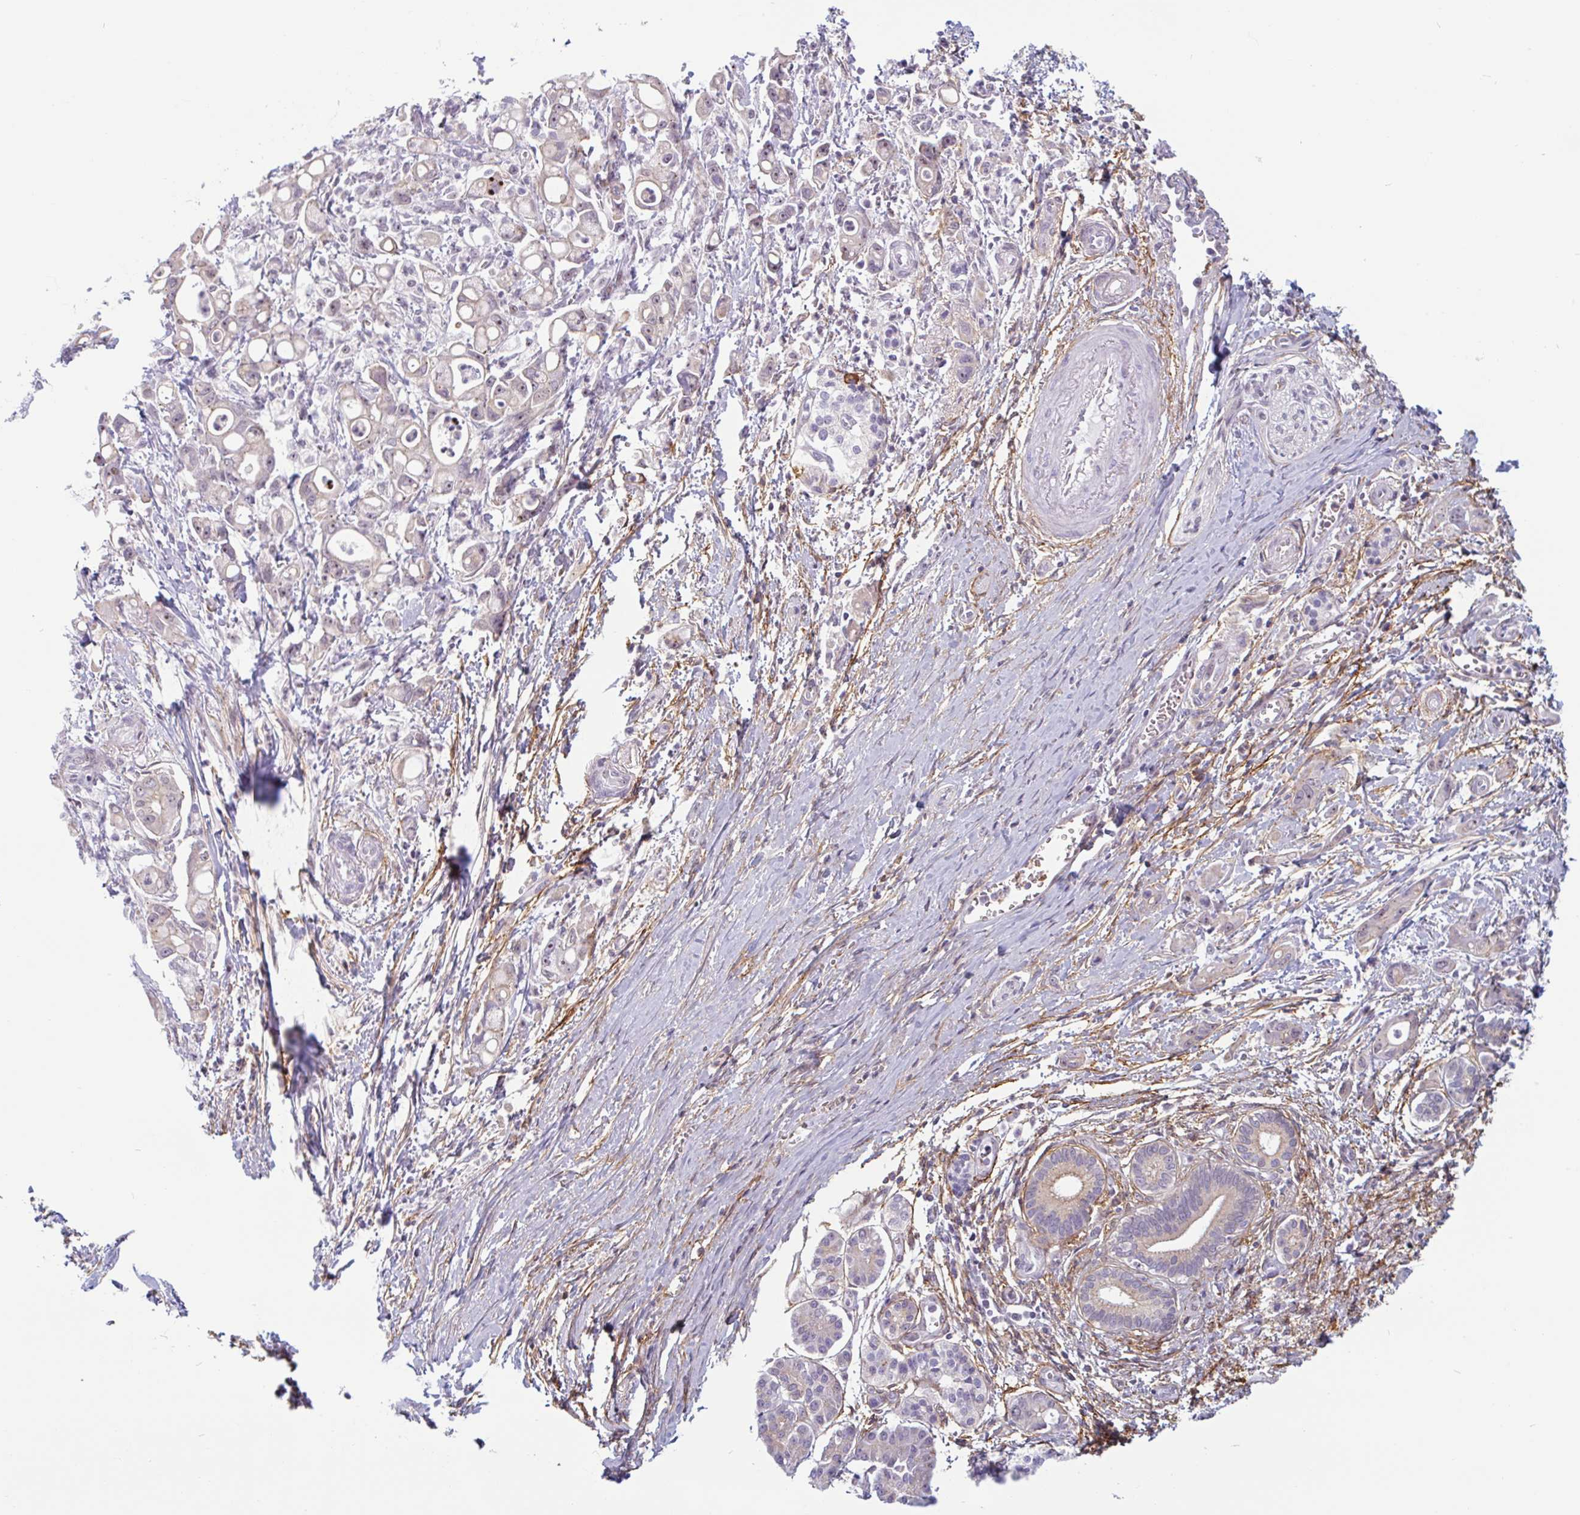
{"staining": {"intensity": "negative", "quantity": "none", "location": "none"}, "tissue": "pancreatic cancer", "cell_type": "Tumor cells", "image_type": "cancer", "snomed": [{"axis": "morphology", "description": "Adenocarcinoma, NOS"}, {"axis": "topography", "description": "Pancreas"}], "caption": "The micrograph displays no staining of tumor cells in pancreatic cancer (adenocarcinoma).", "gene": "TMEM119", "patient": {"sex": "male", "age": 68}}